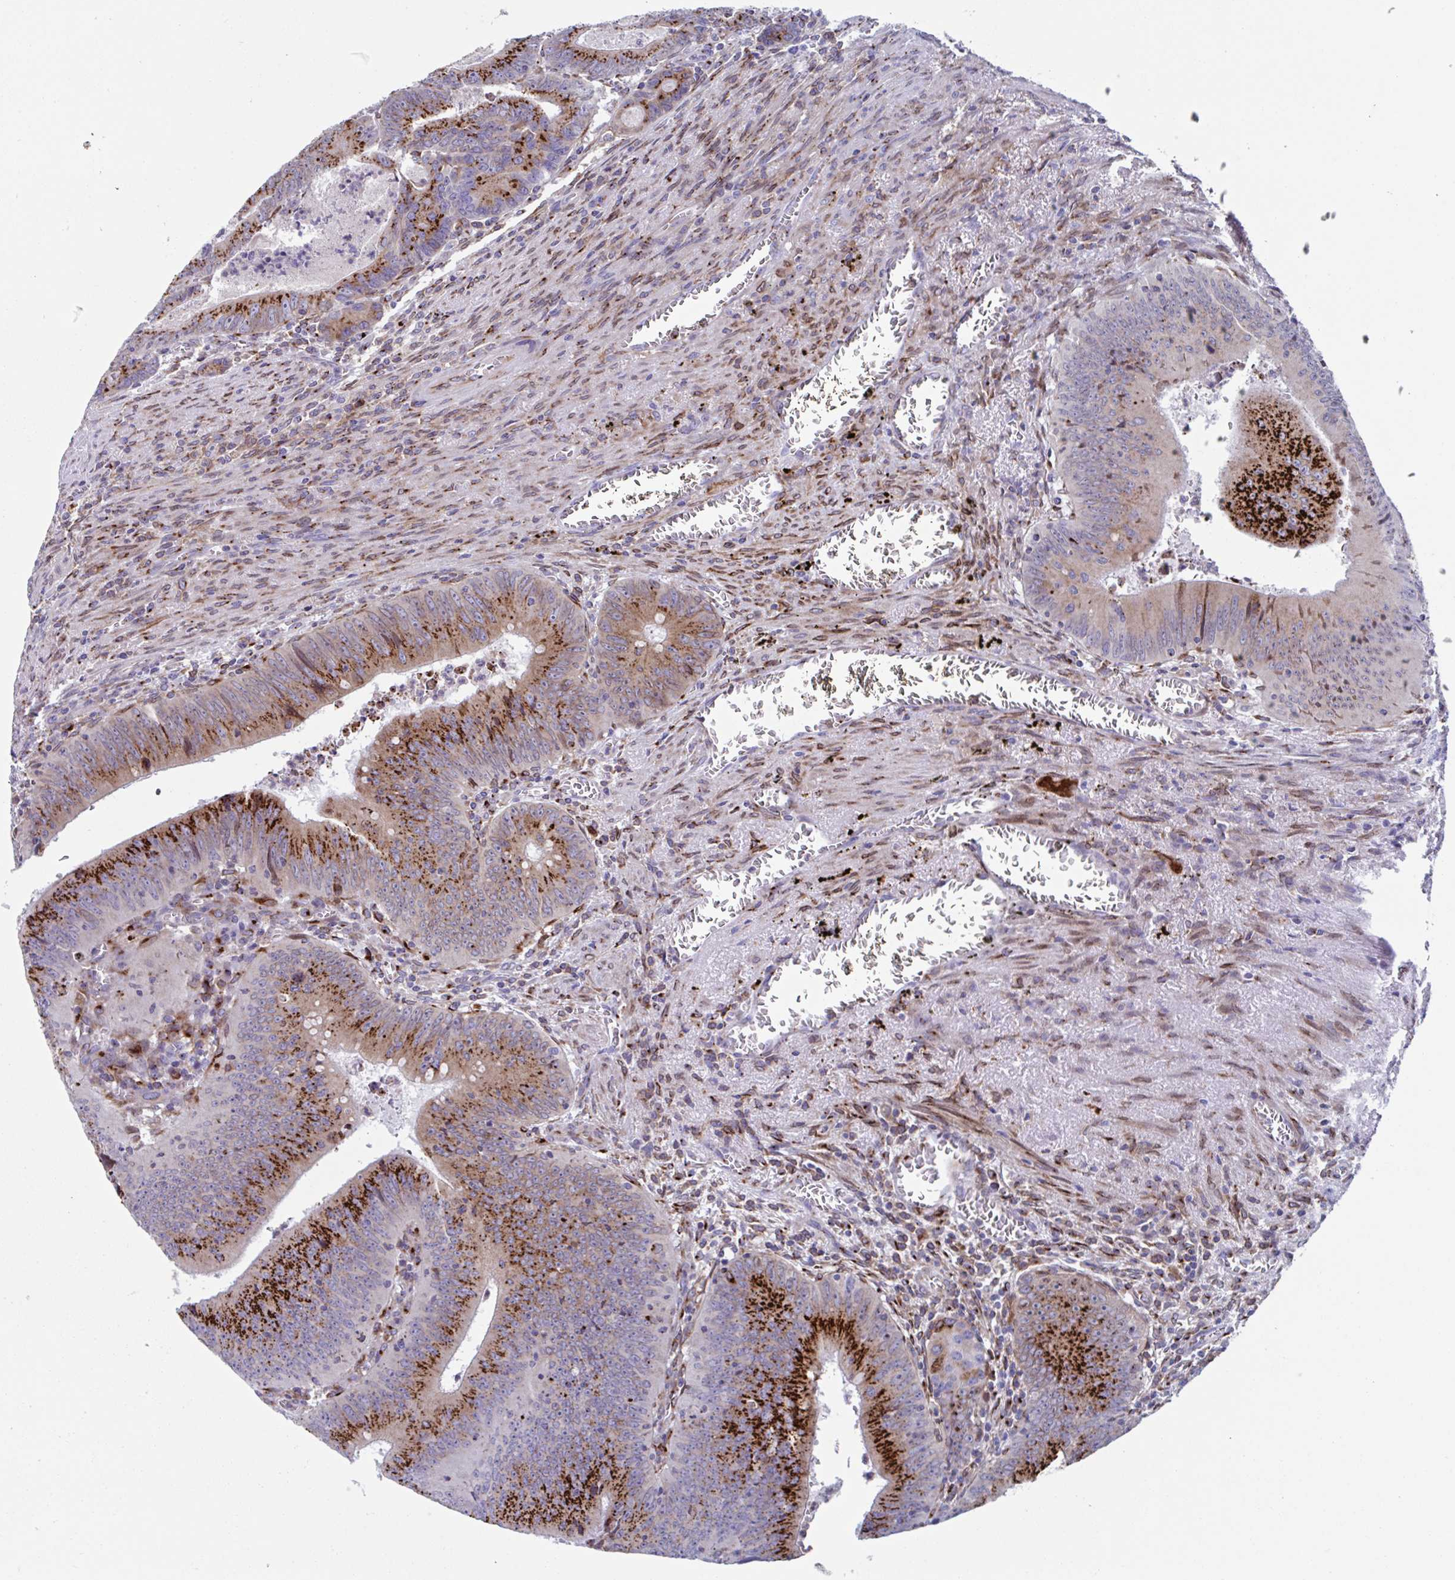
{"staining": {"intensity": "strong", "quantity": "25%-75%", "location": "cytoplasmic/membranous"}, "tissue": "colorectal cancer", "cell_type": "Tumor cells", "image_type": "cancer", "snomed": [{"axis": "morphology", "description": "Adenocarcinoma, NOS"}, {"axis": "topography", "description": "Rectum"}], "caption": "A brown stain shows strong cytoplasmic/membranous staining of a protein in colorectal adenocarcinoma tumor cells.", "gene": "RFK", "patient": {"sex": "female", "age": 72}}